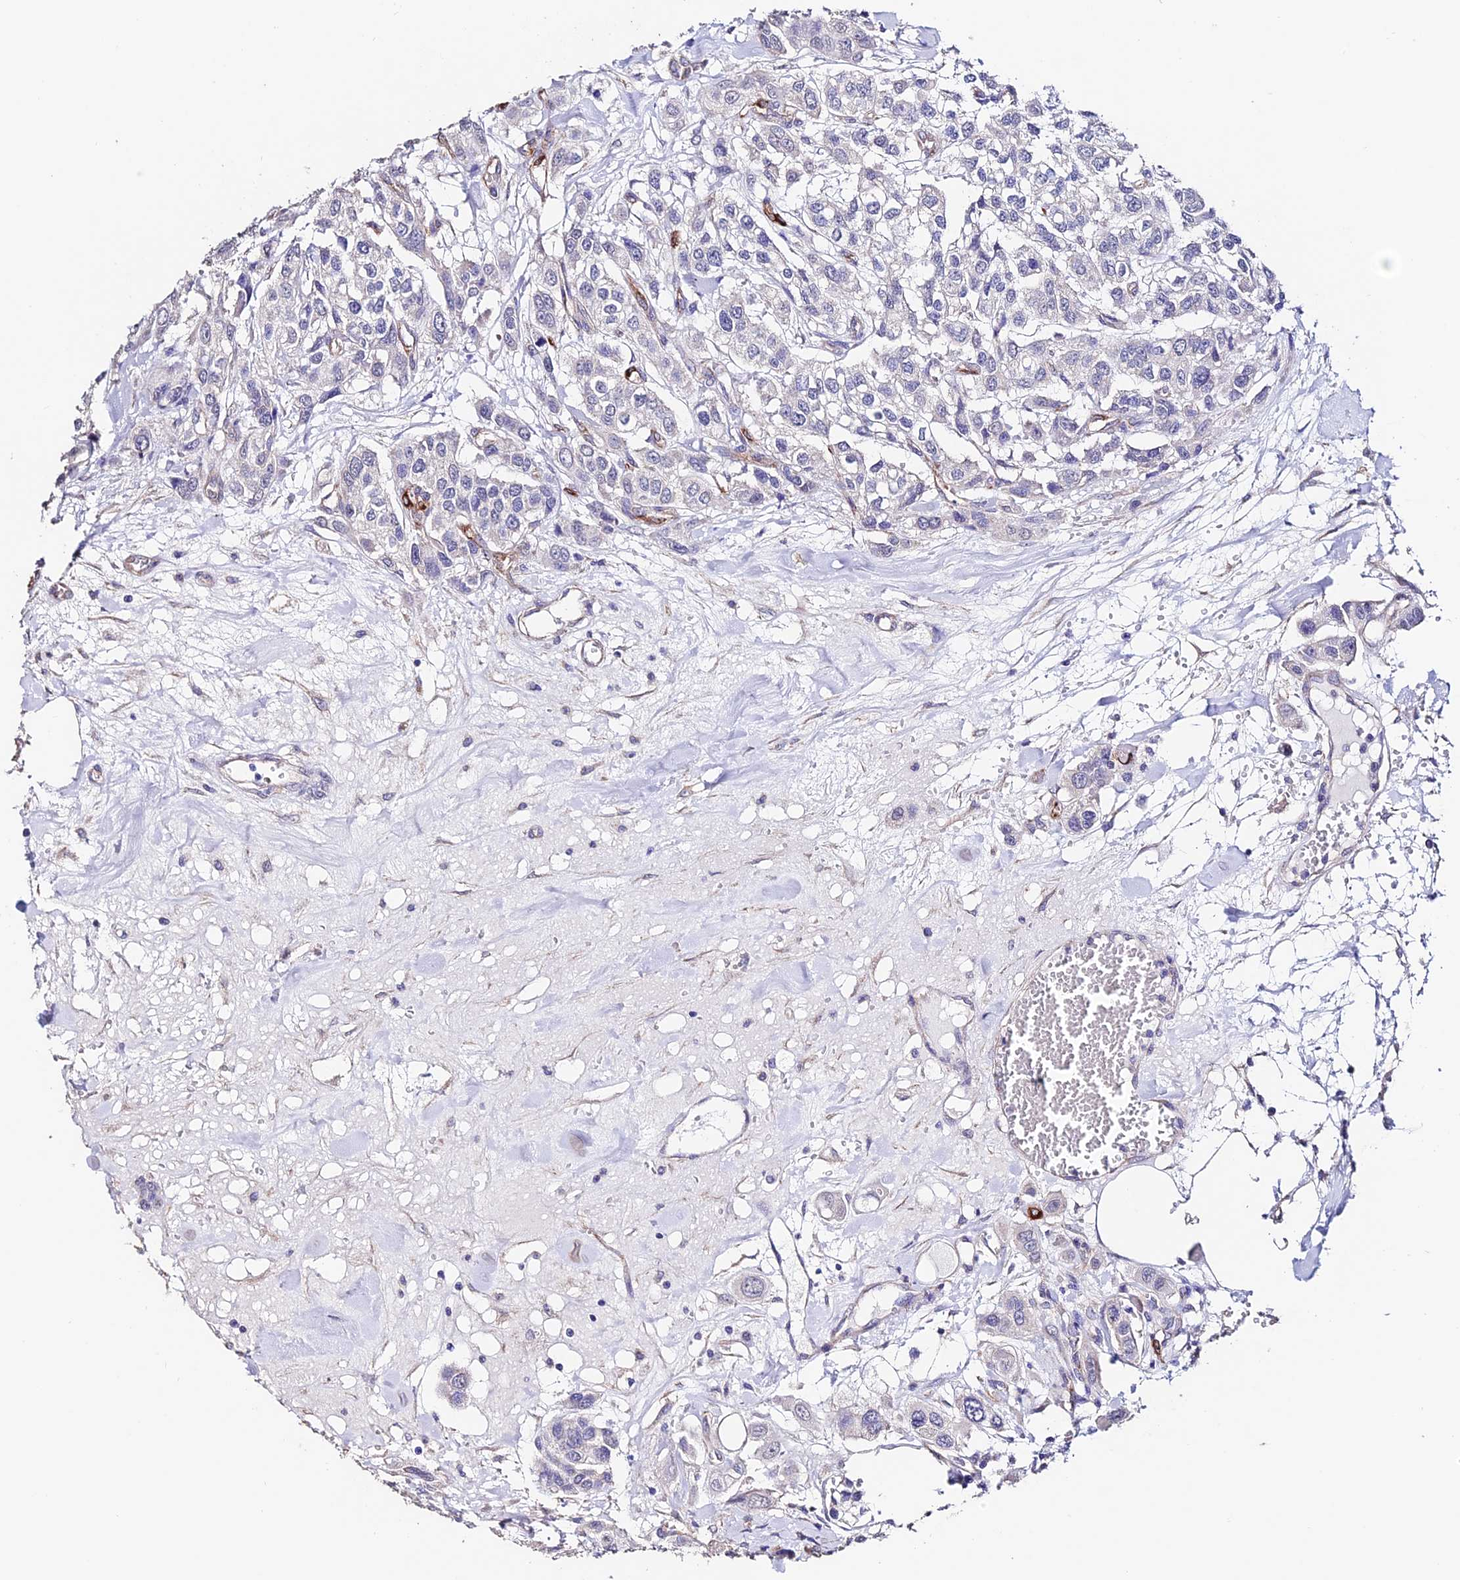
{"staining": {"intensity": "negative", "quantity": "none", "location": "none"}, "tissue": "urothelial cancer", "cell_type": "Tumor cells", "image_type": "cancer", "snomed": [{"axis": "morphology", "description": "Urothelial carcinoma, High grade"}, {"axis": "topography", "description": "Urinary bladder"}], "caption": "The immunohistochemistry (IHC) histopathology image has no significant staining in tumor cells of urothelial cancer tissue. (DAB (3,3'-diaminobenzidine) immunohistochemistry visualized using brightfield microscopy, high magnification).", "gene": "ESM1", "patient": {"sex": "male", "age": 67}}